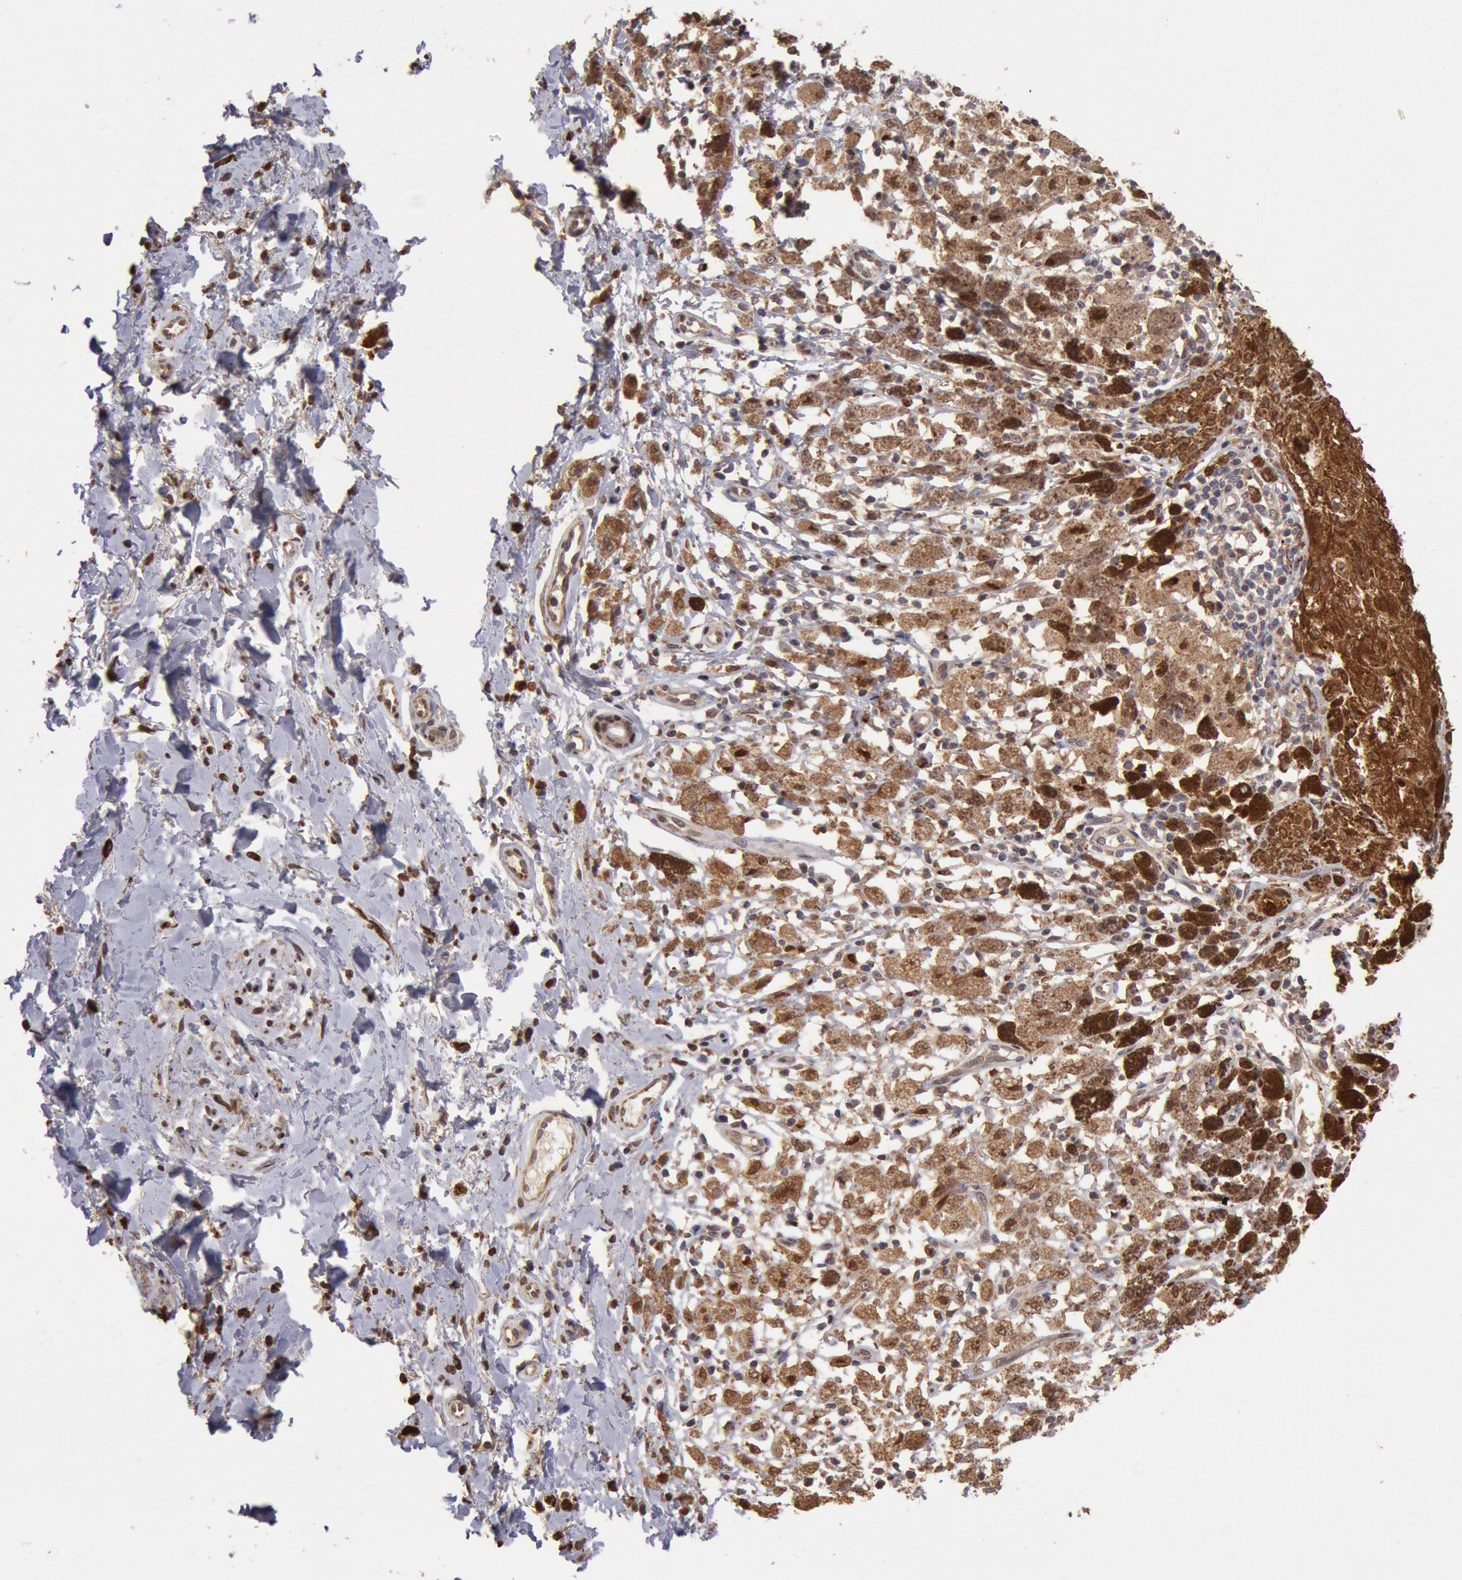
{"staining": {"intensity": "moderate", "quantity": ">75%", "location": "cytoplasmic/membranous"}, "tissue": "melanoma", "cell_type": "Tumor cells", "image_type": "cancer", "snomed": [{"axis": "morphology", "description": "Malignant melanoma, NOS"}, {"axis": "topography", "description": "Skin"}], "caption": "DAB (3,3'-diaminobenzidine) immunohistochemical staining of human malignant melanoma displays moderate cytoplasmic/membranous protein staining in about >75% of tumor cells.", "gene": "COMT", "patient": {"sex": "male", "age": 88}}